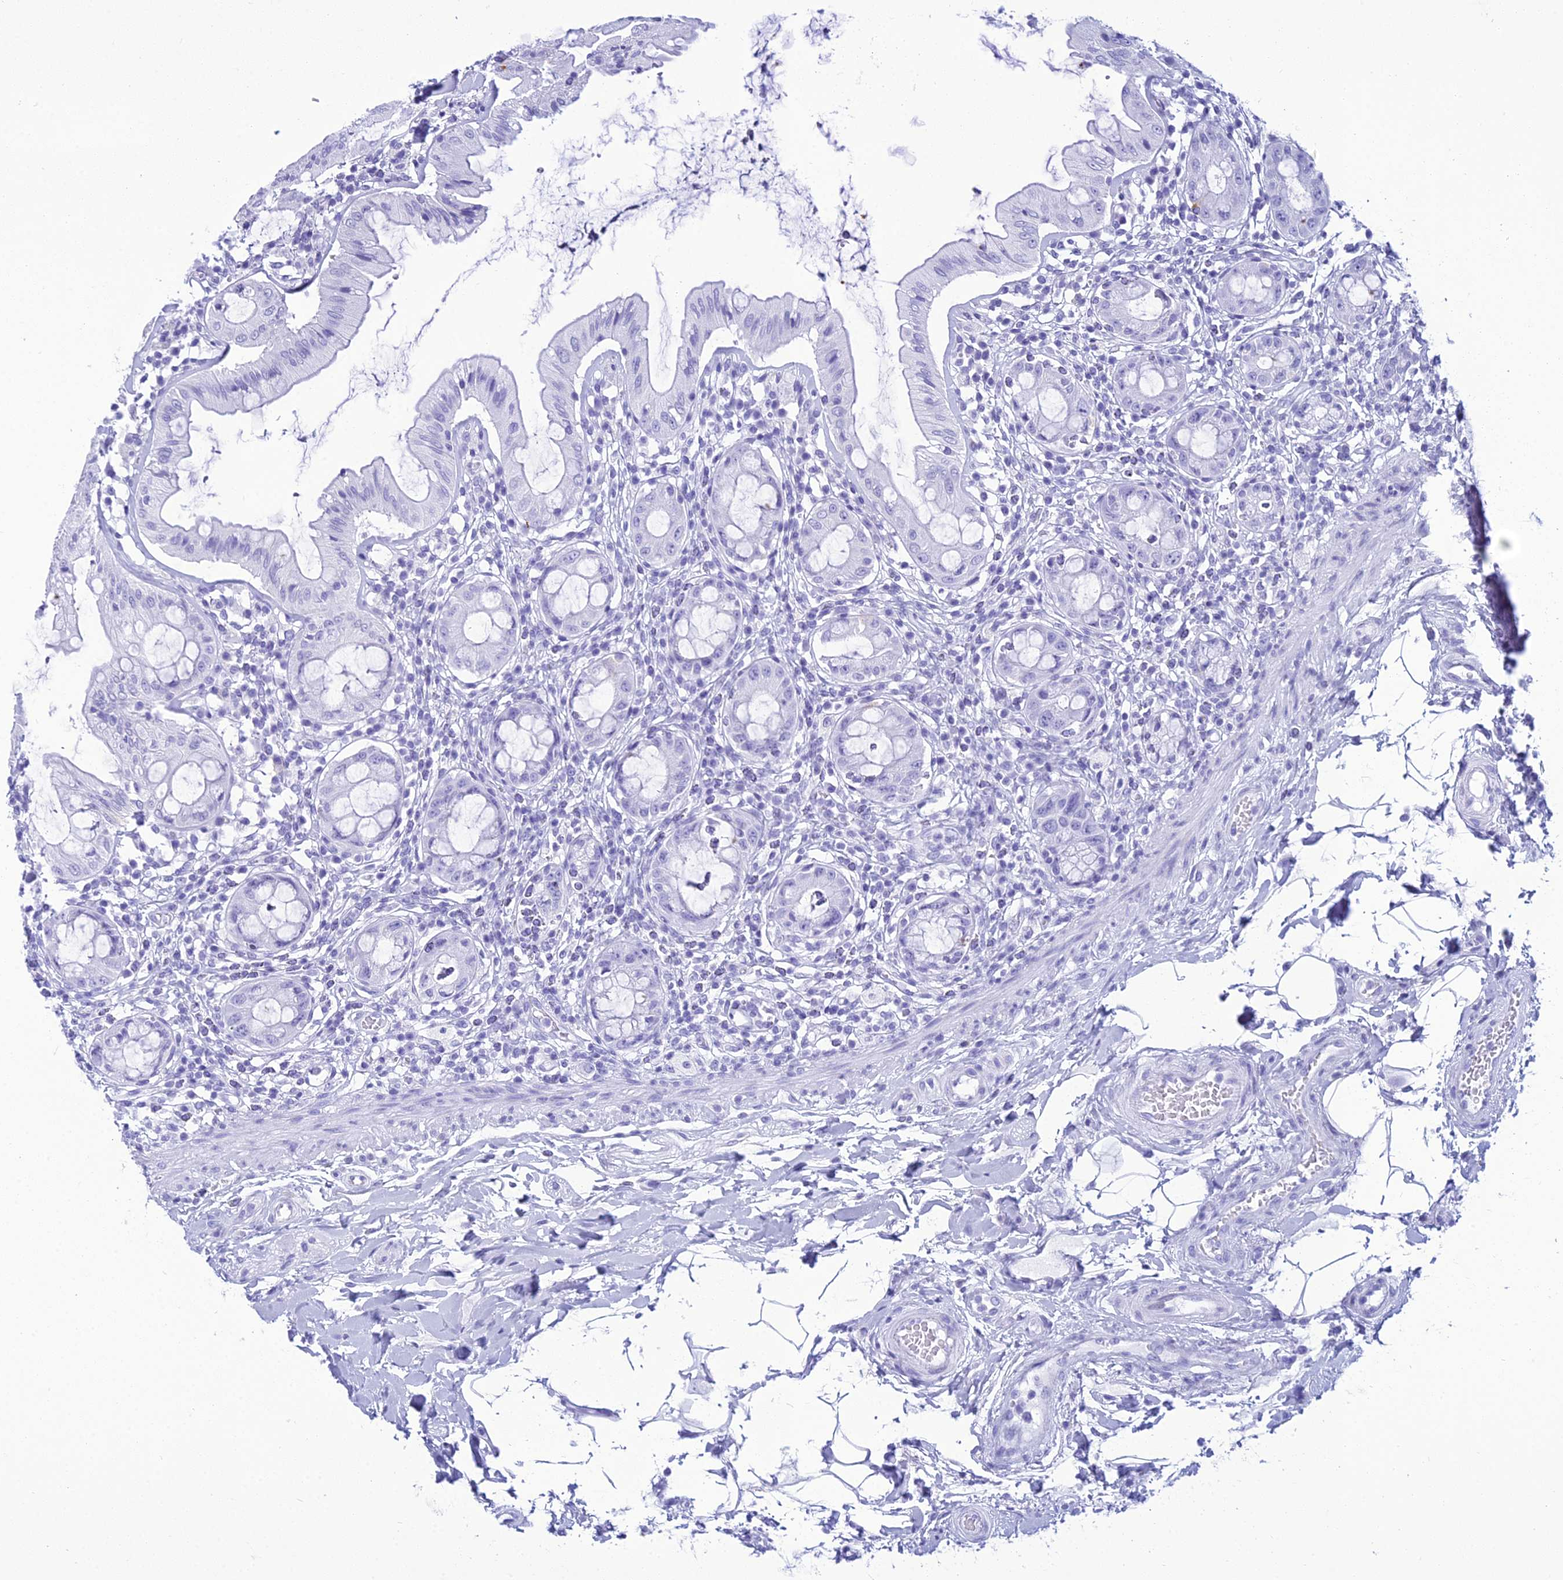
{"staining": {"intensity": "negative", "quantity": "none", "location": "none"}, "tissue": "rectum", "cell_type": "Glandular cells", "image_type": "normal", "snomed": [{"axis": "morphology", "description": "Normal tissue, NOS"}, {"axis": "topography", "description": "Rectum"}], "caption": "Protein analysis of unremarkable rectum displays no significant expression in glandular cells.", "gene": "ZNF442", "patient": {"sex": "female", "age": 57}}